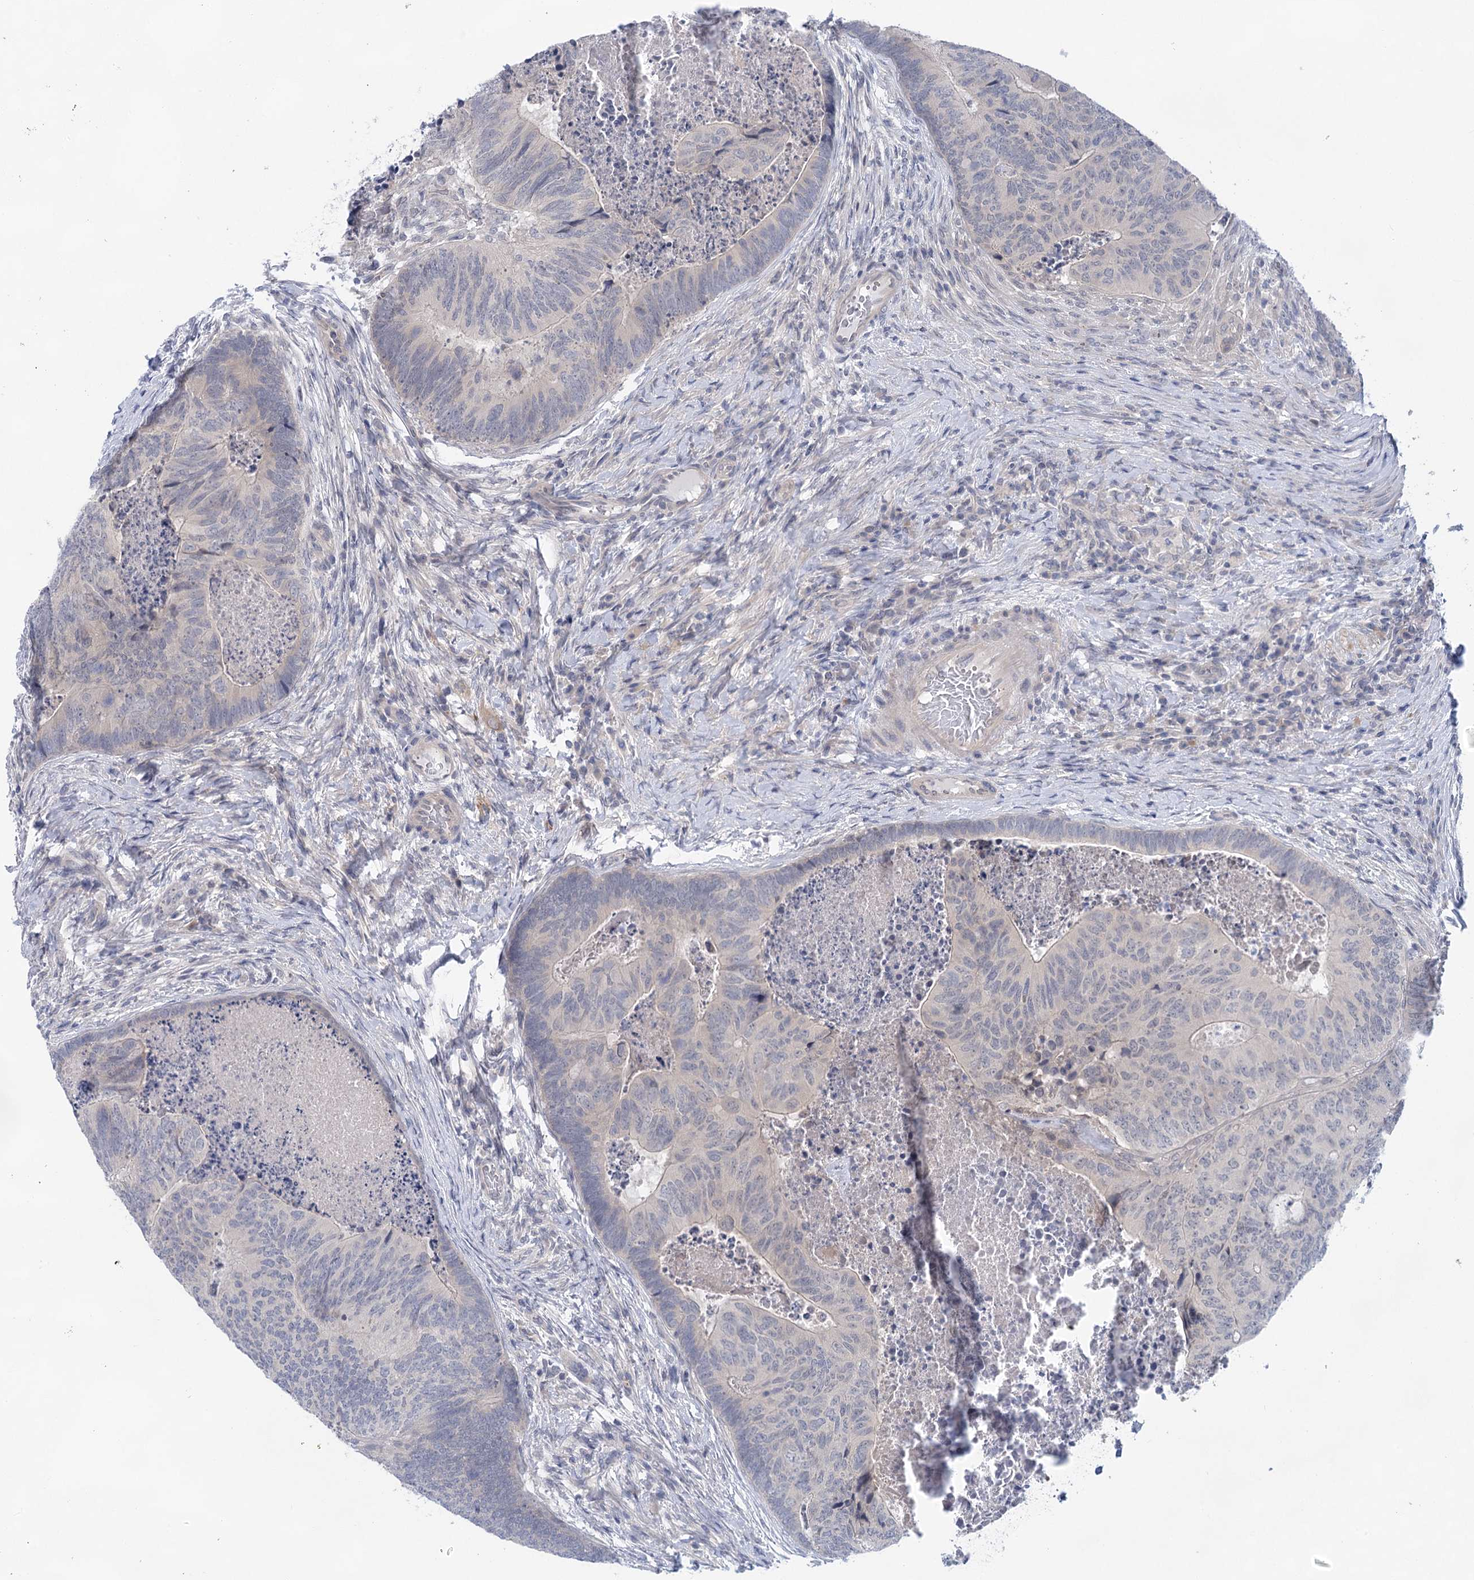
{"staining": {"intensity": "weak", "quantity": "<25%", "location": "cytoplasmic/membranous"}, "tissue": "colorectal cancer", "cell_type": "Tumor cells", "image_type": "cancer", "snomed": [{"axis": "morphology", "description": "Adenocarcinoma, NOS"}, {"axis": "topography", "description": "Colon"}], "caption": "Immunohistochemistry (IHC) of adenocarcinoma (colorectal) reveals no expression in tumor cells.", "gene": "LALBA", "patient": {"sex": "female", "age": 67}}